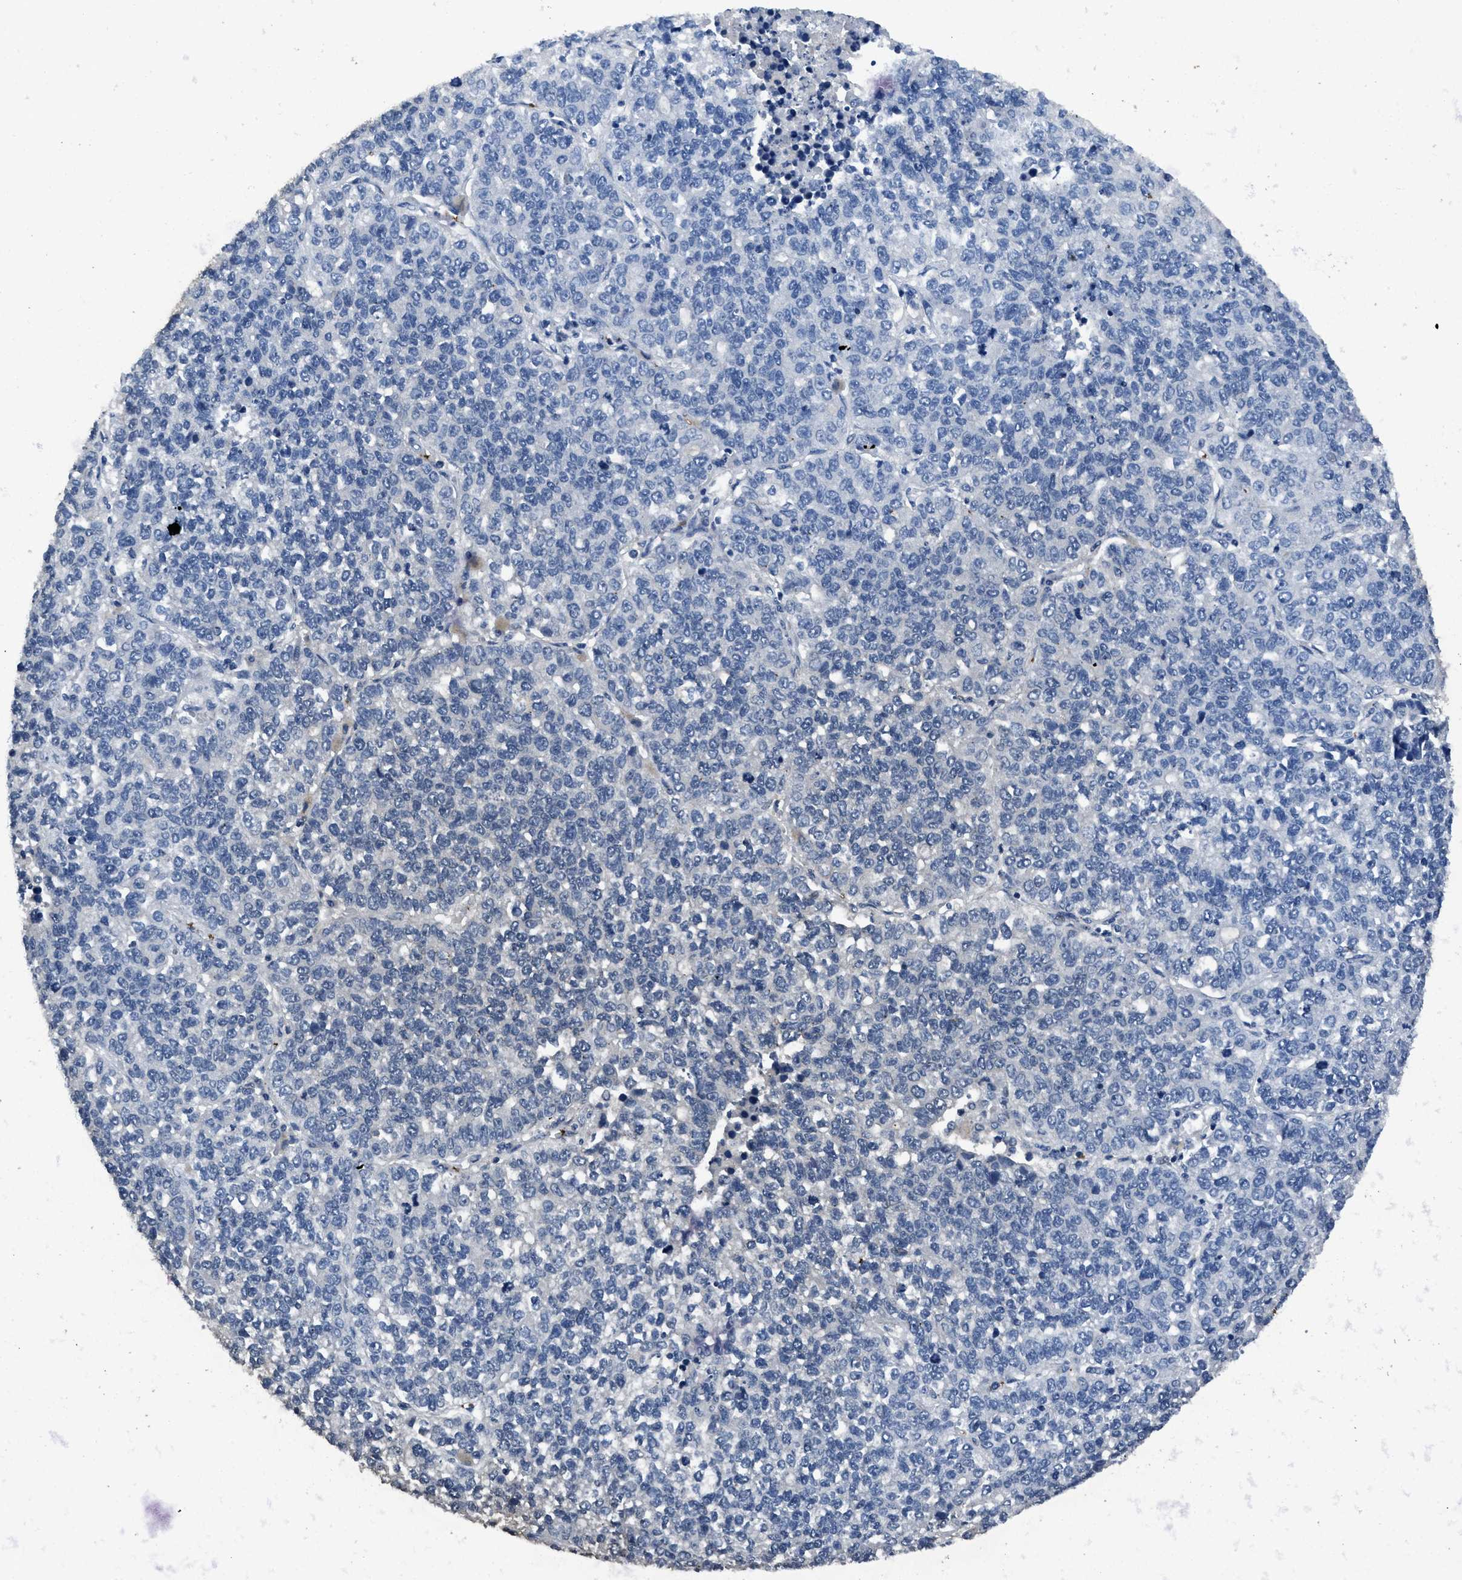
{"staining": {"intensity": "negative", "quantity": "none", "location": "none"}, "tissue": "lung cancer", "cell_type": "Tumor cells", "image_type": "cancer", "snomed": [{"axis": "morphology", "description": "Adenocarcinoma, NOS"}, {"axis": "topography", "description": "Lung"}], "caption": "Tumor cells show no significant protein staining in lung cancer.", "gene": "ITGA2B", "patient": {"sex": "male", "age": 49}}